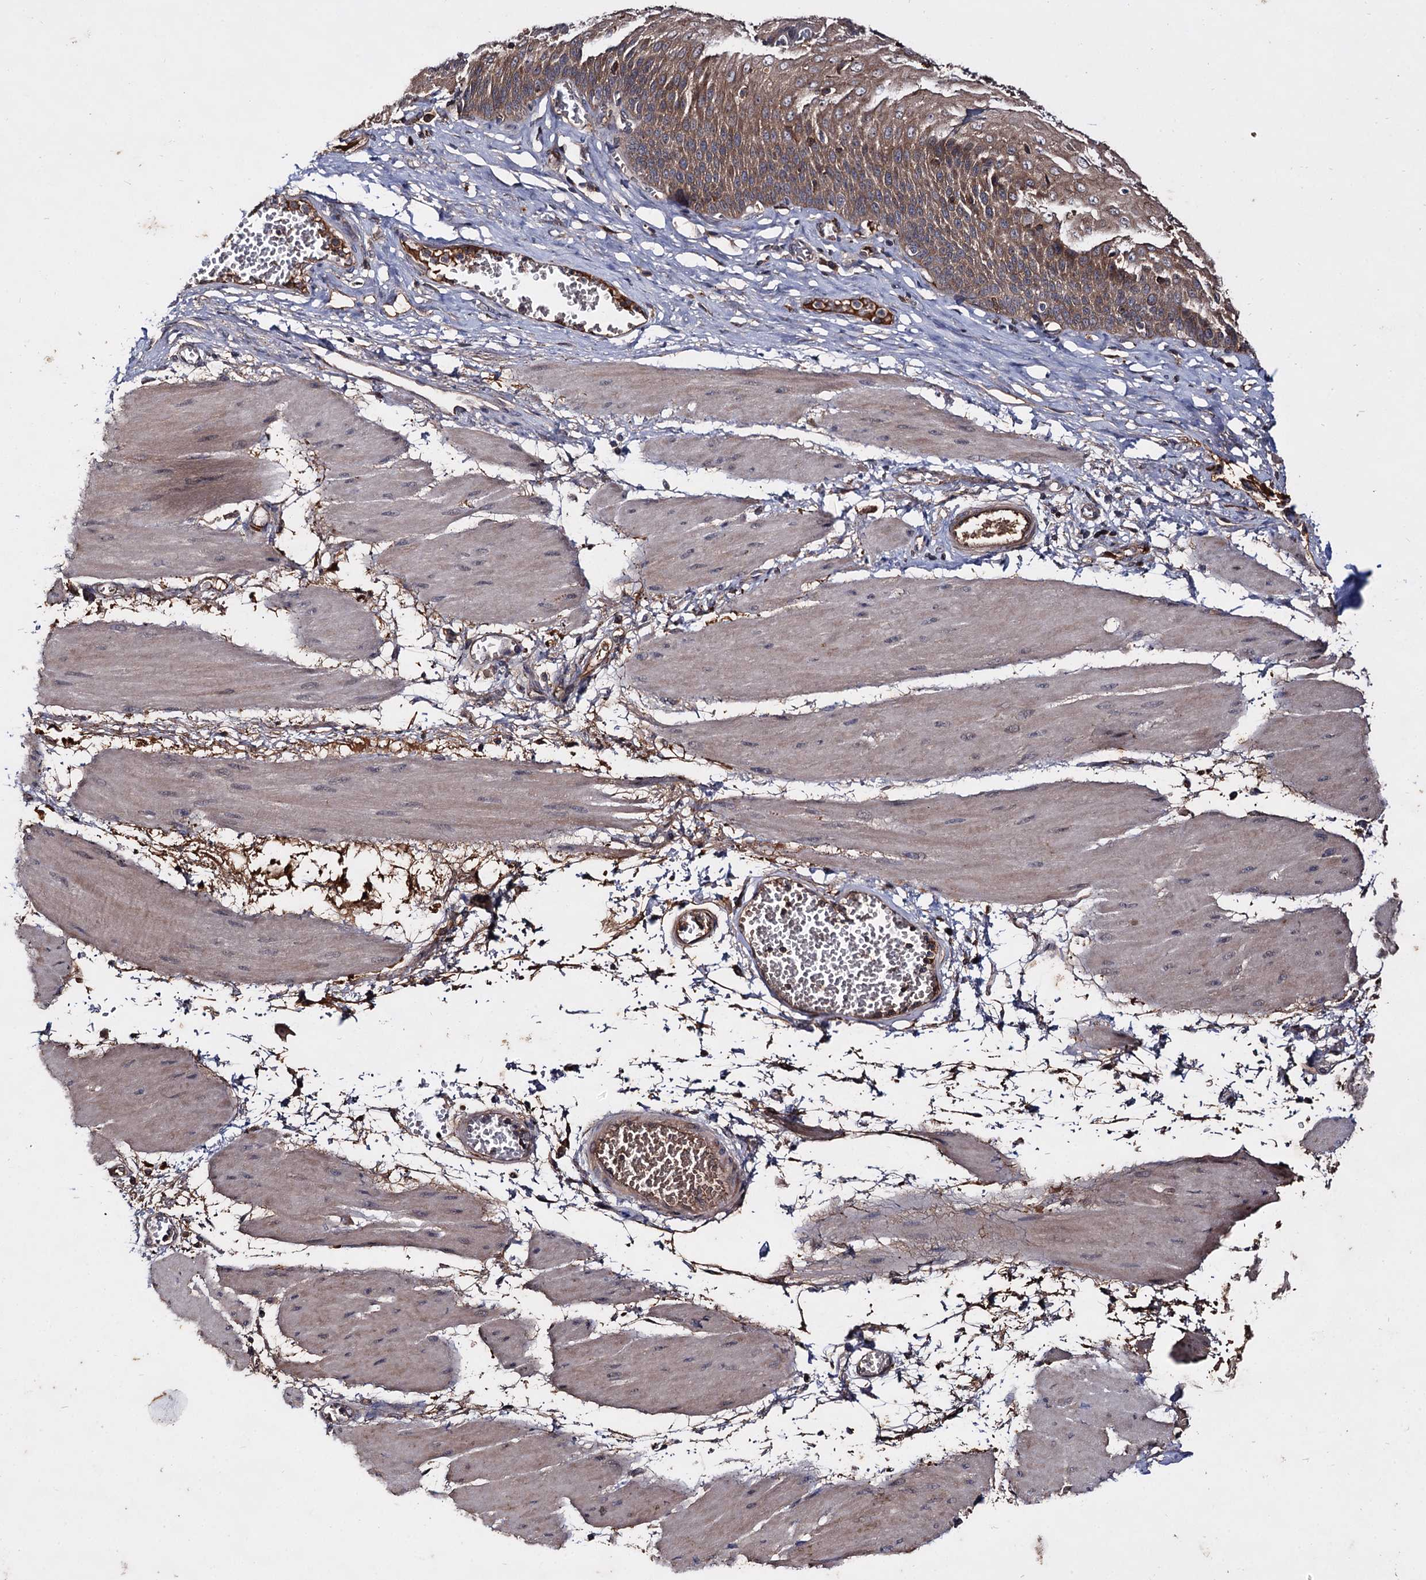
{"staining": {"intensity": "moderate", "quantity": ">75%", "location": "cytoplasmic/membranous"}, "tissue": "esophagus", "cell_type": "Squamous epithelial cells", "image_type": "normal", "snomed": [{"axis": "morphology", "description": "Normal tissue, NOS"}, {"axis": "topography", "description": "Esophagus"}], "caption": "This image demonstrates IHC staining of normal esophagus, with medium moderate cytoplasmic/membranous positivity in about >75% of squamous epithelial cells.", "gene": "ARFIP2", "patient": {"sex": "male", "age": 60}}